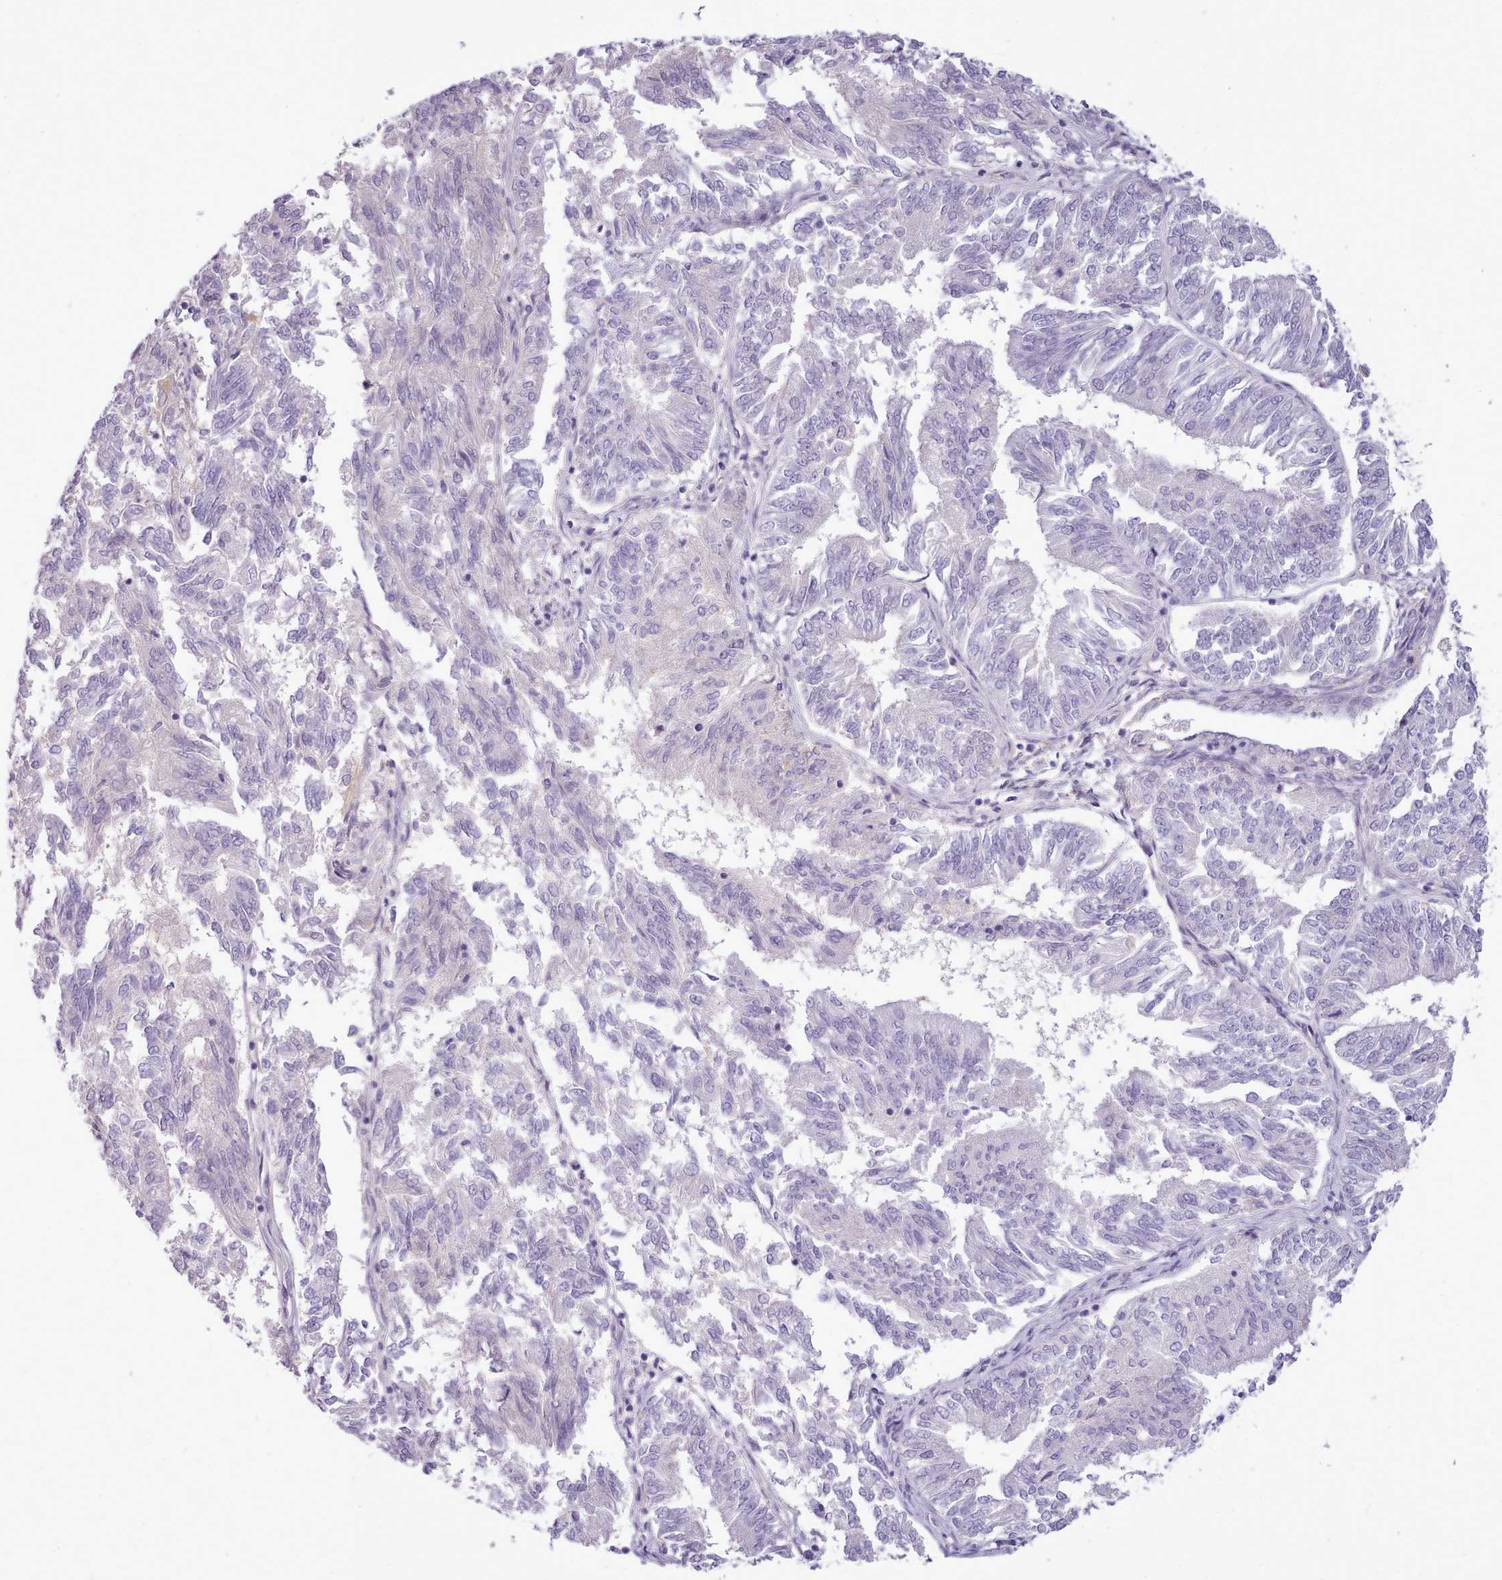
{"staining": {"intensity": "negative", "quantity": "none", "location": "none"}, "tissue": "endometrial cancer", "cell_type": "Tumor cells", "image_type": "cancer", "snomed": [{"axis": "morphology", "description": "Adenocarcinoma, NOS"}, {"axis": "topography", "description": "Endometrium"}], "caption": "An immunohistochemistry (IHC) micrograph of endometrial adenocarcinoma is shown. There is no staining in tumor cells of endometrial adenocarcinoma.", "gene": "CYP2A13", "patient": {"sex": "female", "age": 58}}